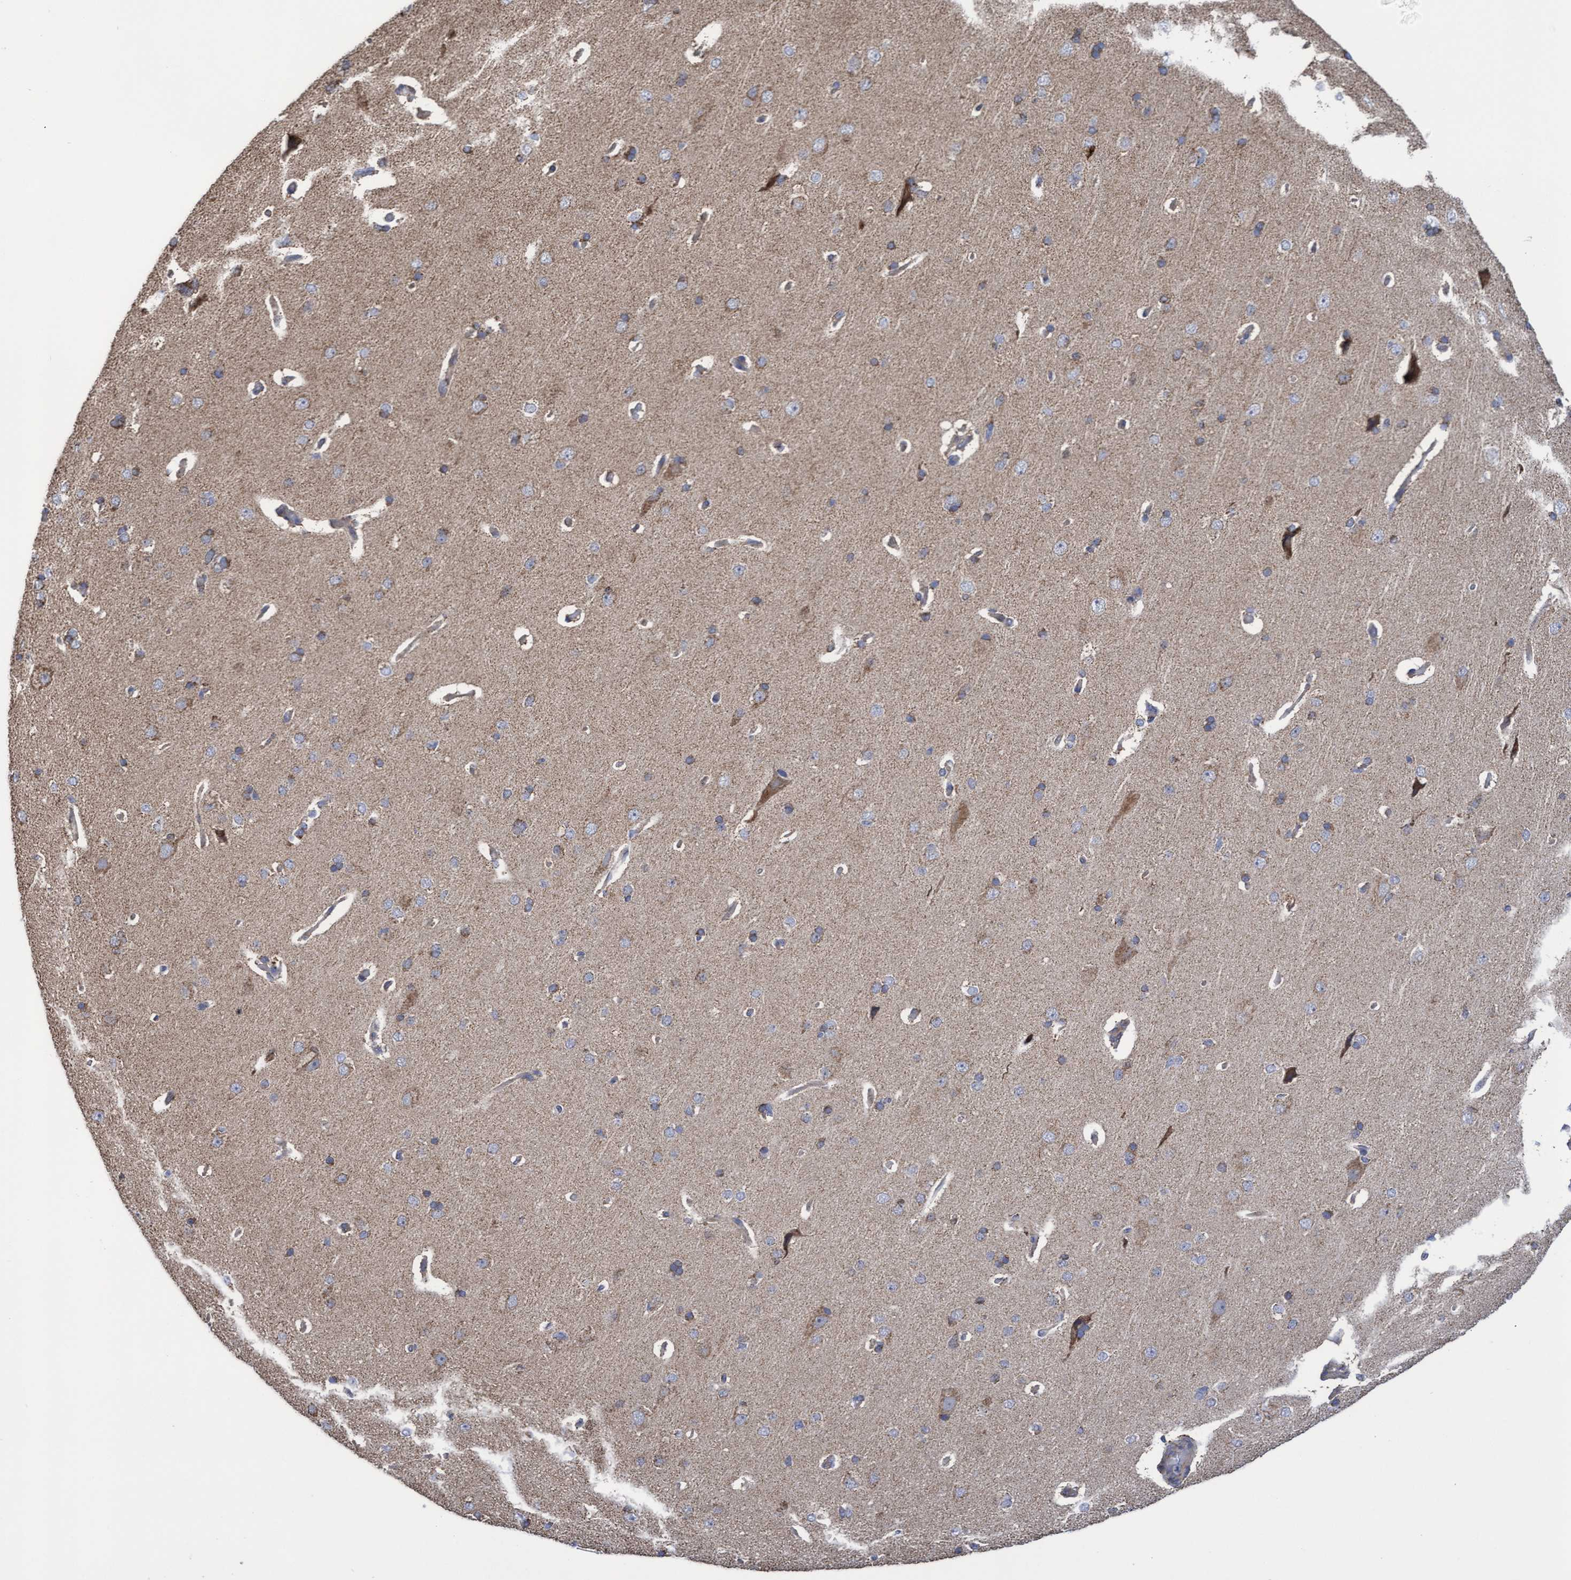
{"staining": {"intensity": "negative", "quantity": "none", "location": "none"}, "tissue": "cerebral cortex", "cell_type": "Endothelial cells", "image_type": "normal", "snomed": [{"axis": "morphology", "description": "Normal tissue, NOS"}, {"axis": "topography", "description": "Cerebral cortex"}], "caption": "Normal cerebral cortex was stained to show a protein in brown. There is no significant staining in endothelial cells.", "gene": "COBL", "patient": {"sex": "male", "age": 62}}